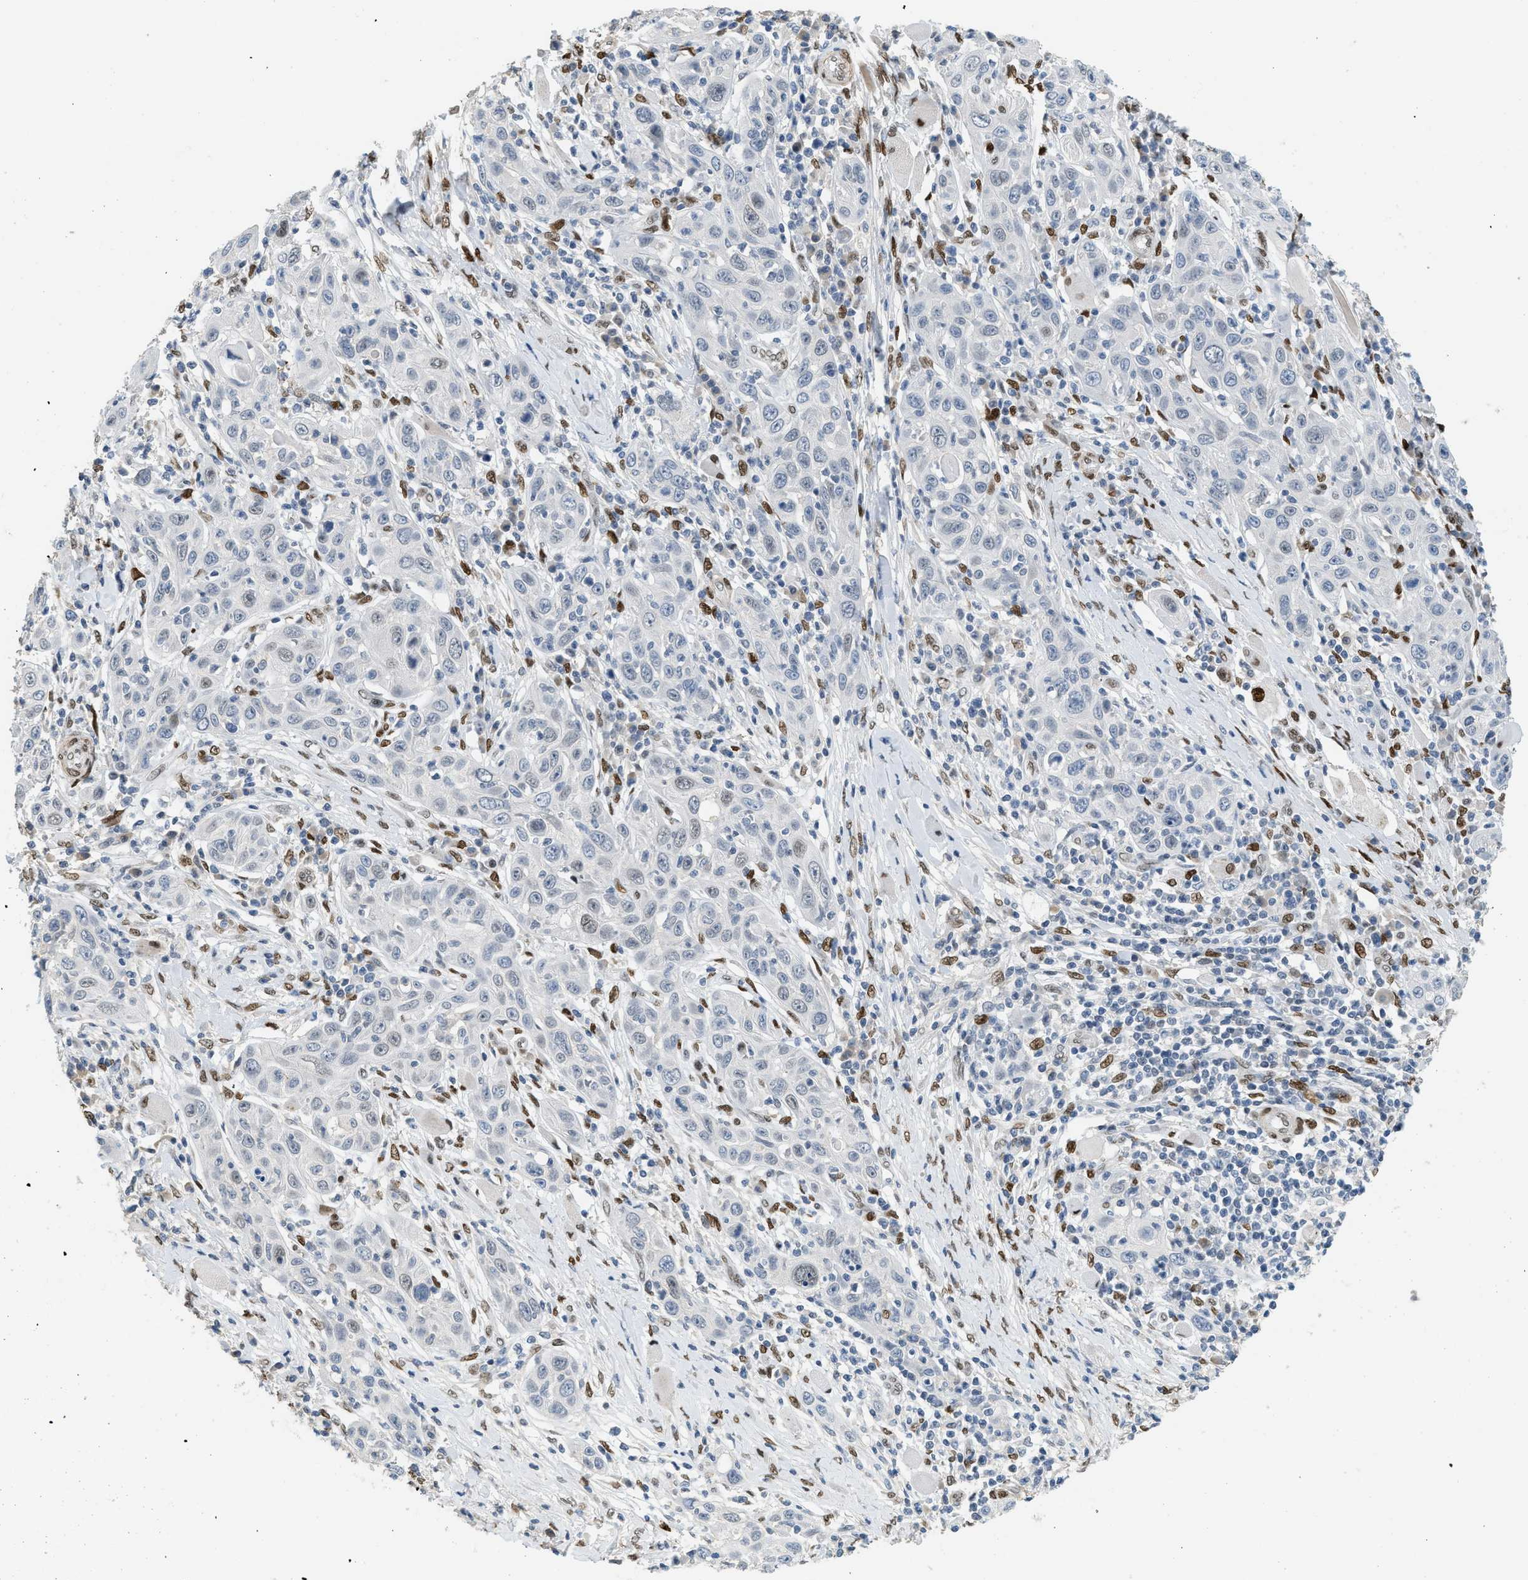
{"staining": {"intensity": "negative", "quantity": "none", "location": "none"}, "tissue": "skin cancer", "cell_type": "Tumor cells", "image_type": "cancer", "snomed": [{"axis": "morphology", "description": "Squamous cell carcinoma, NOS"}, {"axis": "topography", "description": "Skin"}], "caption": "Tumor cells show no significant expression in squamous cell carcinoma (skin).", "gene": "ZBTB20", "patient": {"sex": "female", "age": 88}}